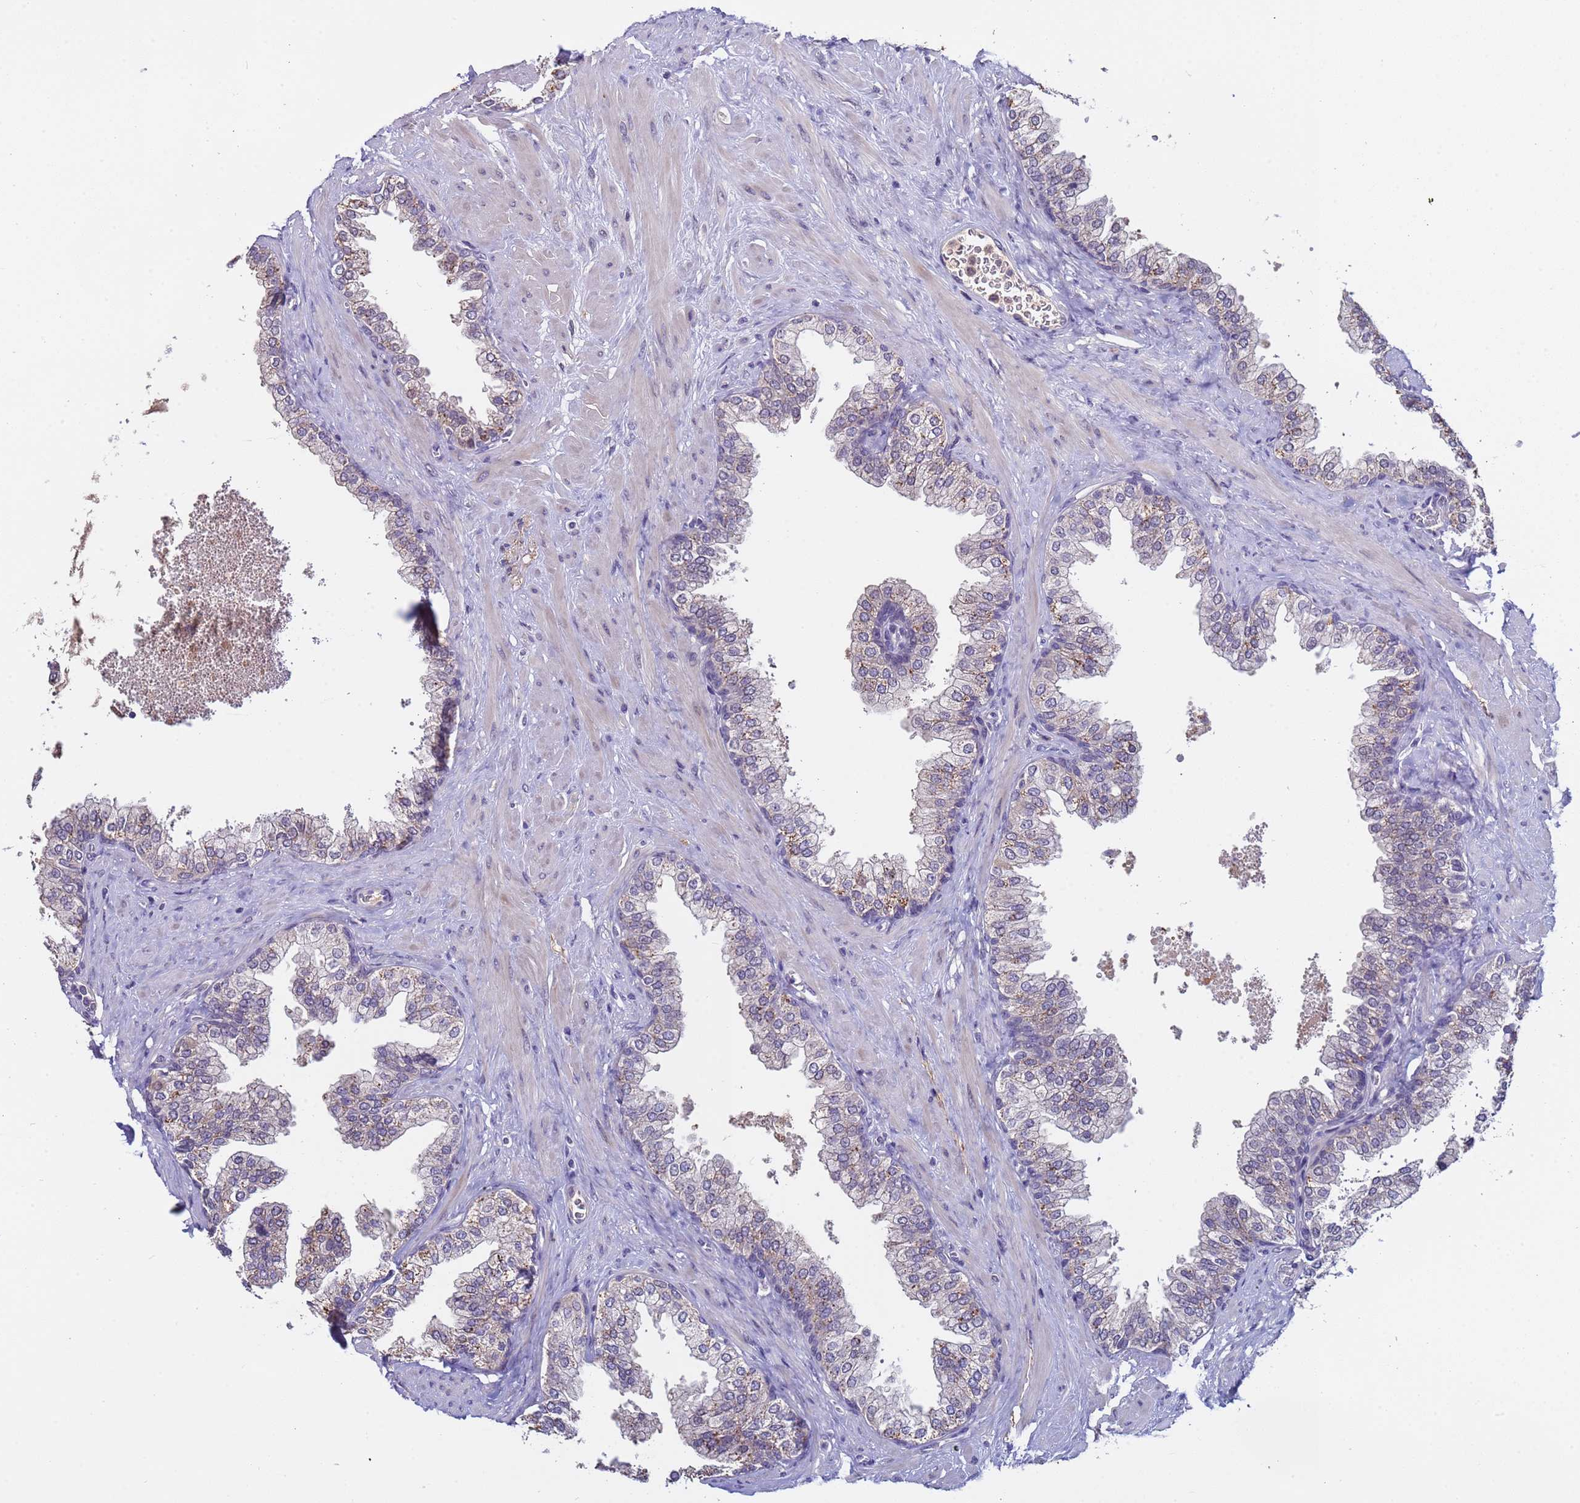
{"staining": {"intensity": "moderate", "quantity": "25%-75%", "location": "cytoplasmic/membranous"}, "tissue": "prostate", "cell_type": "Glandular cells", "image_type": "normal", "snomed": [{"axis": "morphology", "description": "Normal tissue, NOS"}, {"axis": "morphology", "description": "Urothelial carcinoma, Low grade"}, {"axis": "topography", "description": "Urinary bladder"}, {"axis": "topography", "description": "Prostate"}], "caption": "Immunohistochemical staining of normal prostate demonstrates medium levels of moderate cytoplasmic/membranous staining in about 25%-75% of glandular cells.", "gene": "ZNF248", "patient": {"sex": "male", "age": 60}}